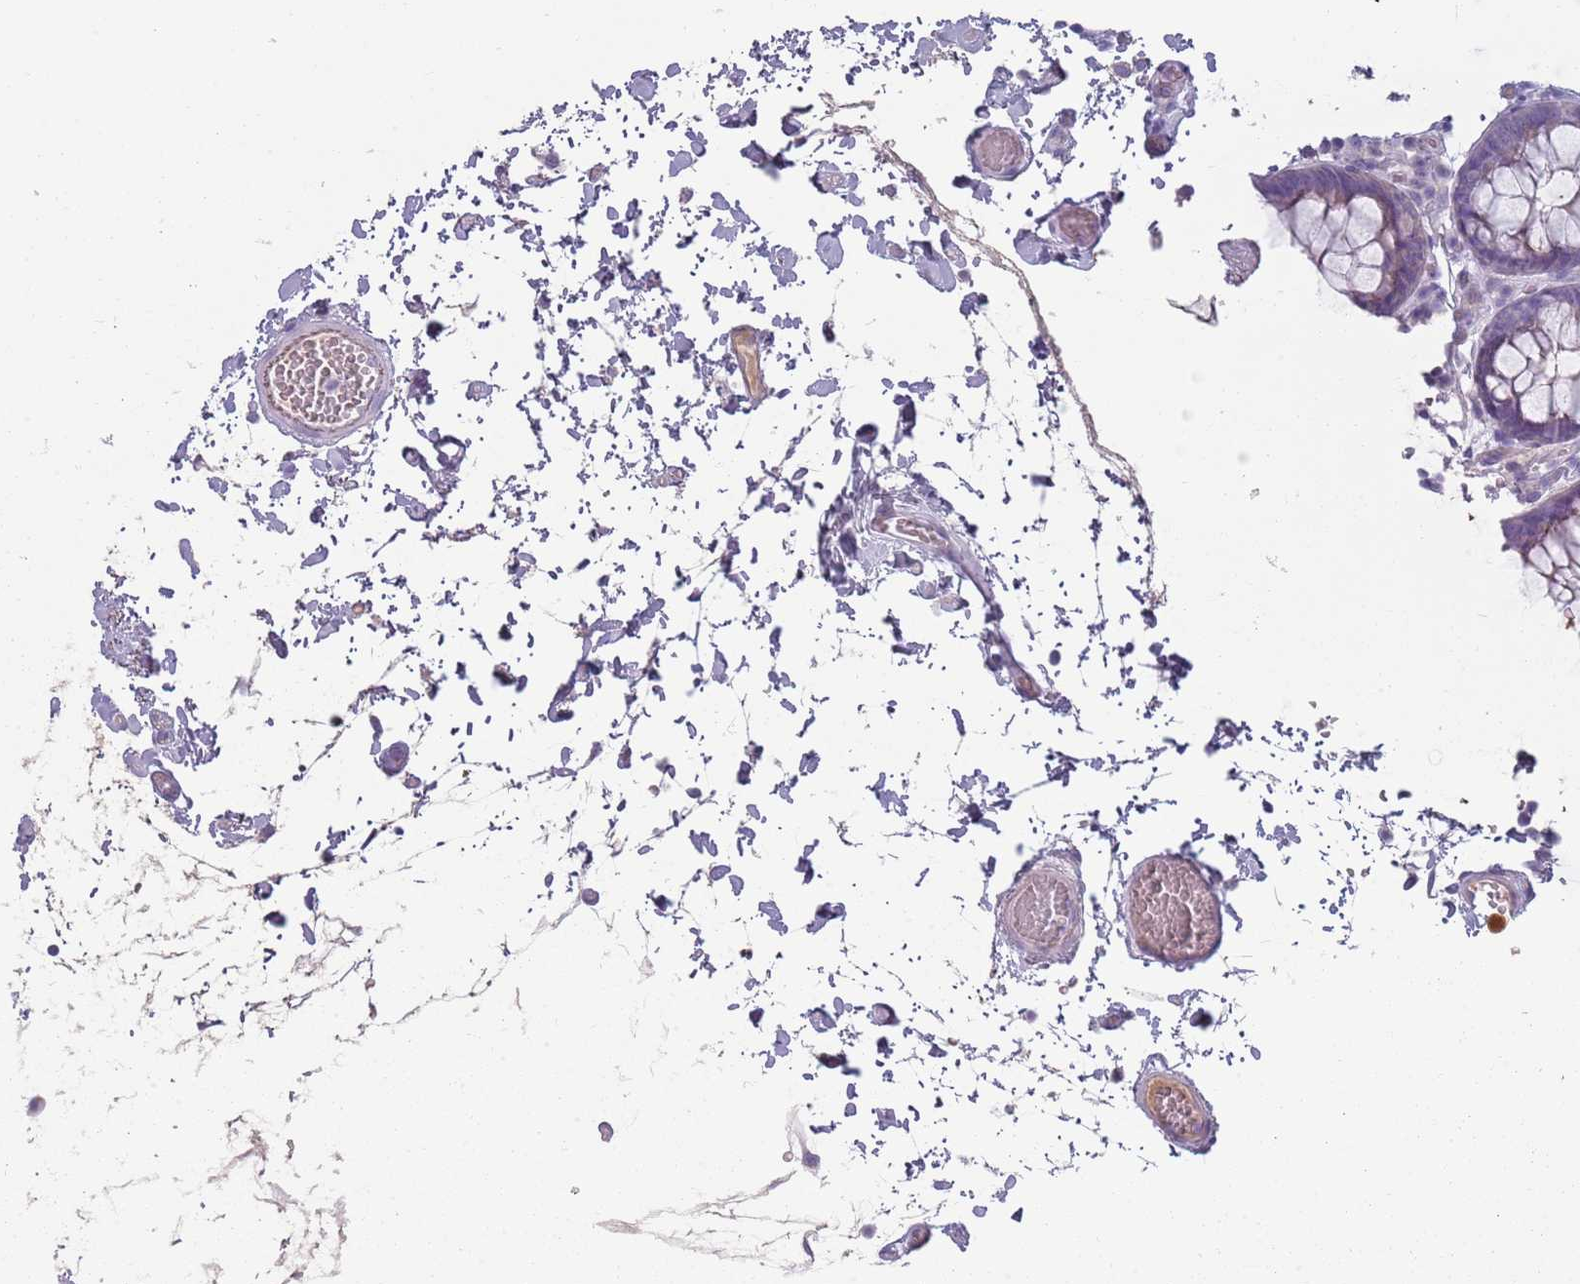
{"staining": {"intensity": "weak", "quantity": "<25%", "location": "cytoplasmic/membranous"}, "tissue": "colon", "cell_type": "Endothelial cells", "image_type": "normal", "snomed": [{"axis": "morphology", "description": "Normal tissue, NOS"}, {"axis": "topography", "description": "Colon"}], "caption": "DAB (3,3'-diaminobenzidine) immunohistochemical staining of normal colon displays no significant positivity in endothelial cells. (Brightfield microscopy of DAB (3,3'-diaminobenzidine) immunohistochemistry at high magnification).", "gene": "TNFRSF6B", "patient": {"sex": "male", "age": 84}}